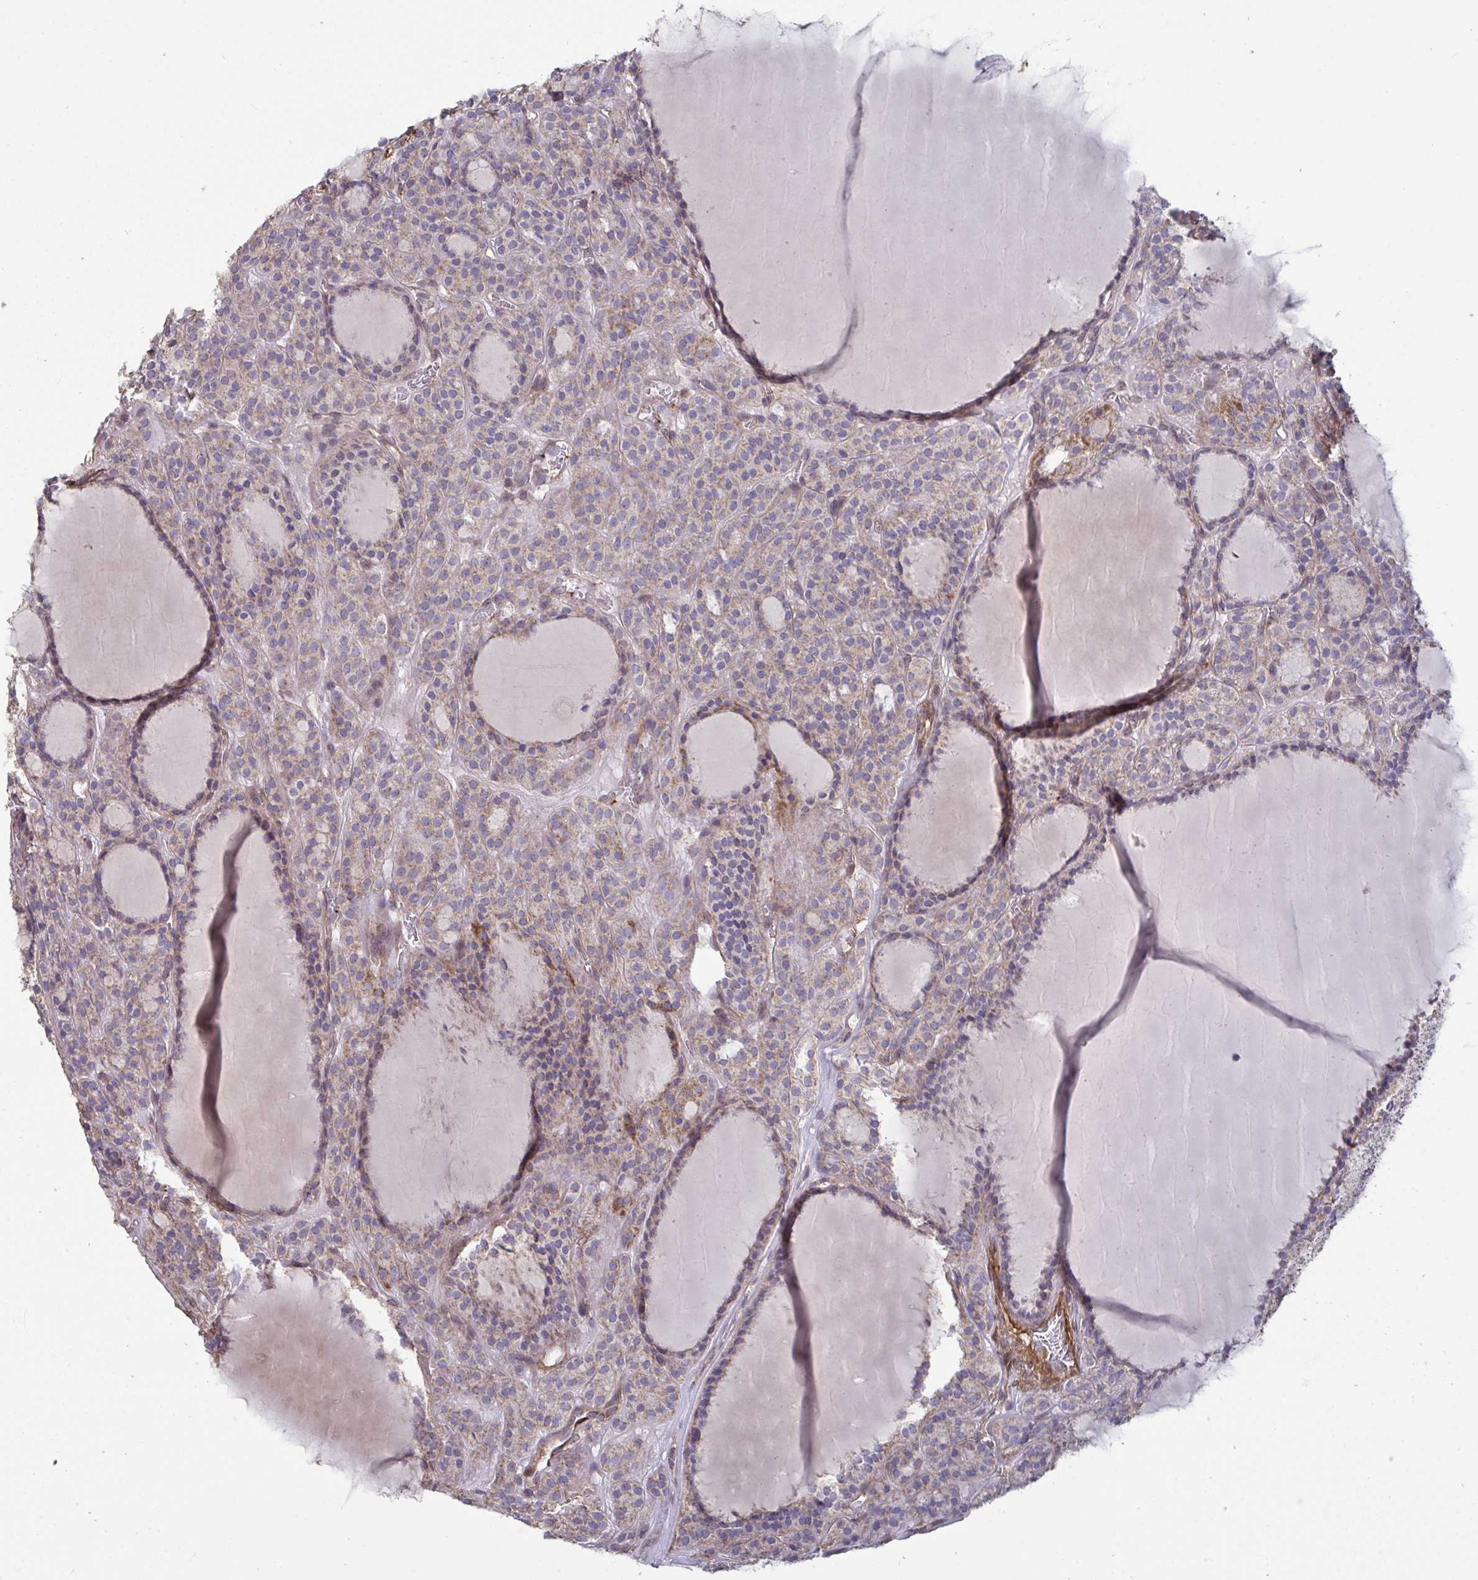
{"staining": {"intensity": "weak", "quantity": "<25%", "location": "cytoplasmic/membranous"}, "tissue": "thyroid cancer", "cell_type": "Tumor cells", "image_type": "cancer", "snomed": [{"axis": "morphology", "description": "Follicular adenoma carcinoma, NOS"}, {"axis": "topography", "description": "Thyroid gland"}], "caption": "Protein analysis of follicular adenoma carcinoma (thyroid) demonstrates no significant expression in tumor cells. (DAB (3,3'-diaminobenzidine) immunohistochemistry (IHC), high magnification).", "gene": "ISCU", "patient": {"sex": "female", "age": 63}}